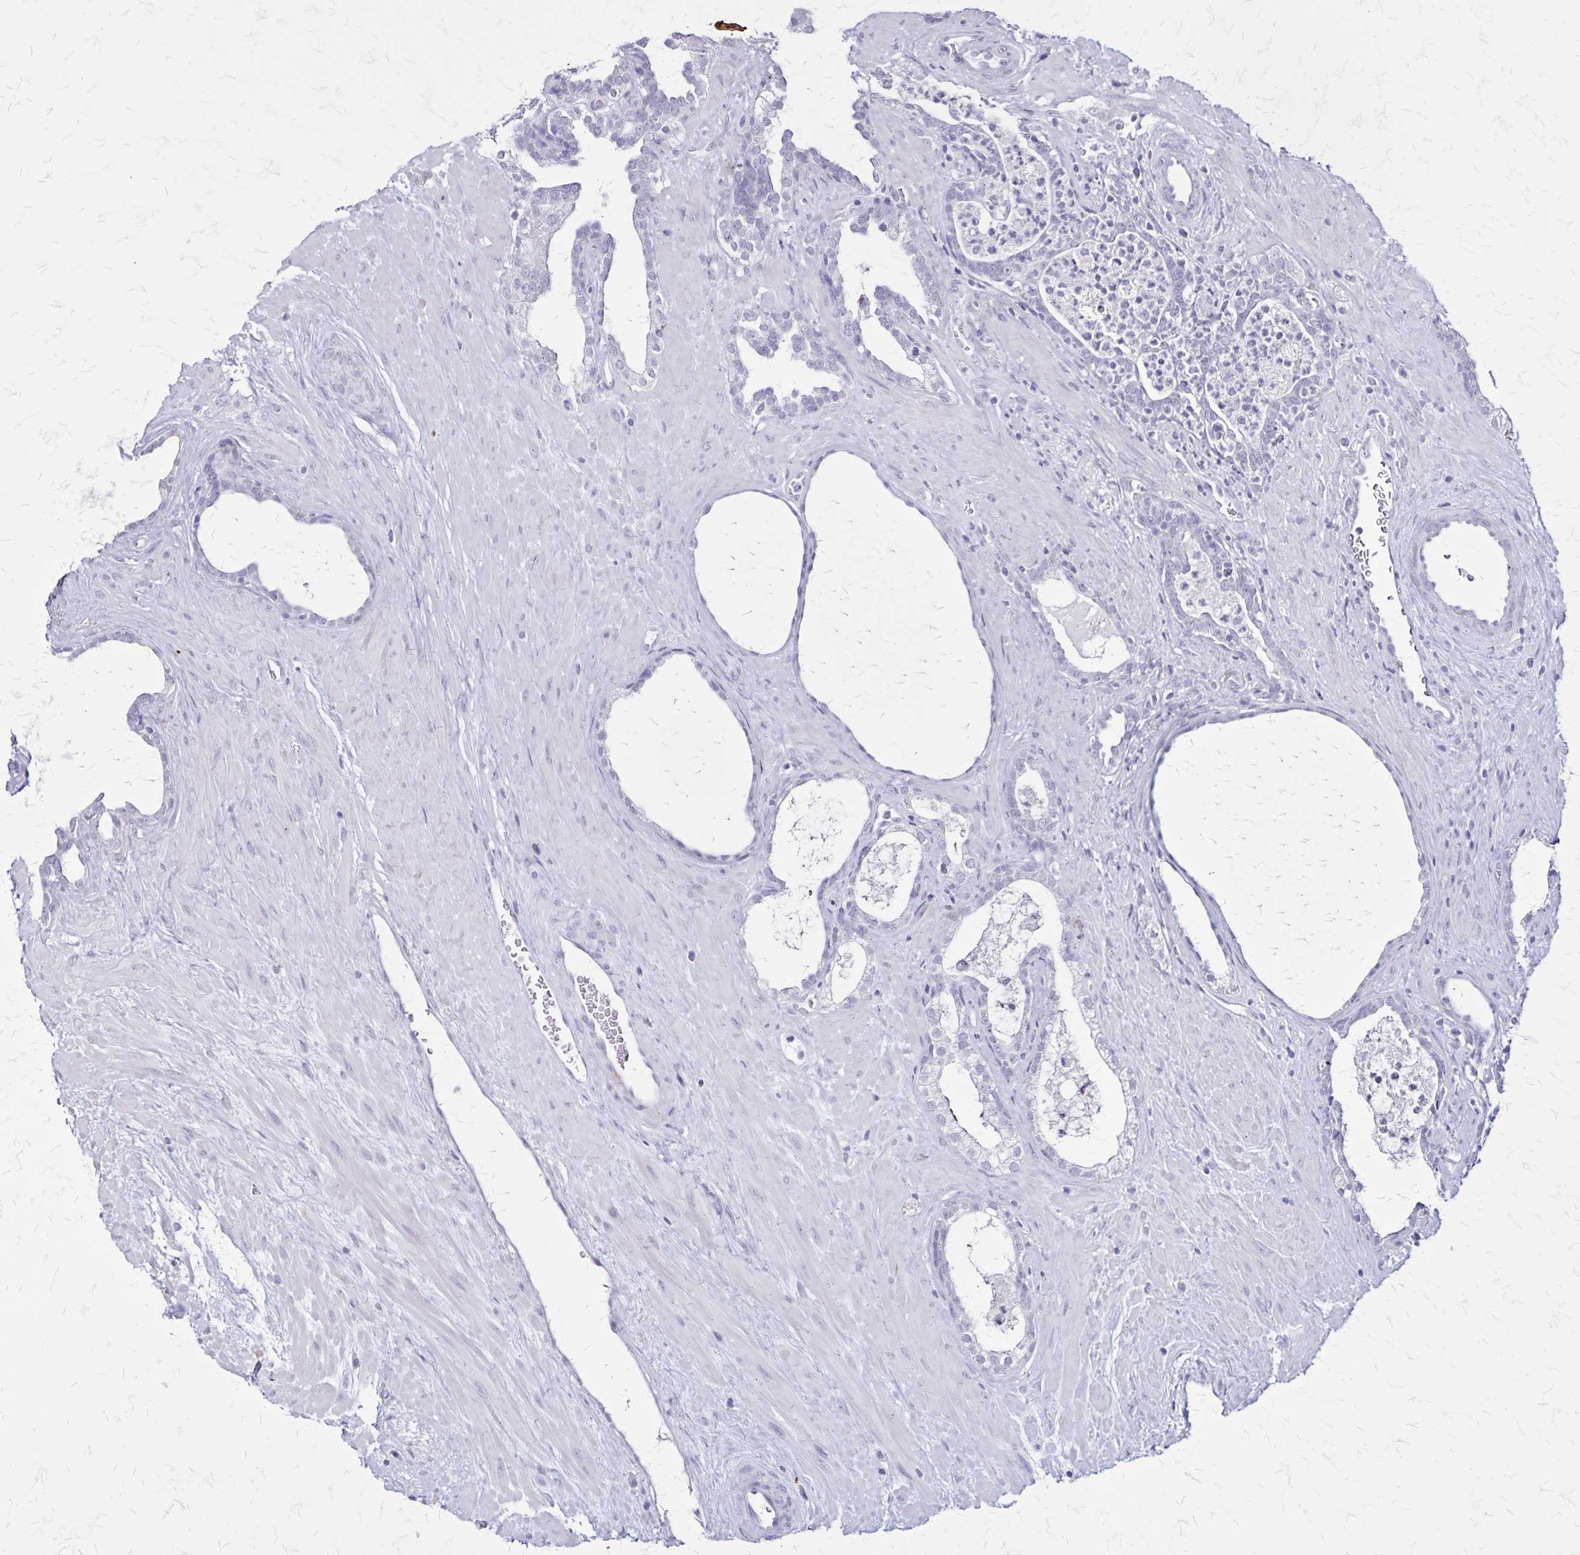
{"staining": {"intensity": "negative", "quantity": "none", "location": "none"}, "tissue": "prostate cancer", "cell_type": "Tumor cells", "image_type": "cancer", "snomed": [{"axis": "morphology", "description": "Adenocarcinoma, Low grade"}, {"axis": "topography", "description": "Prostate"}], "caption": "Immunohistochemistry micrograph of human prostate cancer (low-grade adenocarcinoma) stained for a protein (brown), which displays no expression in tumor cells.", "gene": "KRT2", "patient": {"sex": "male", "age": 62}}